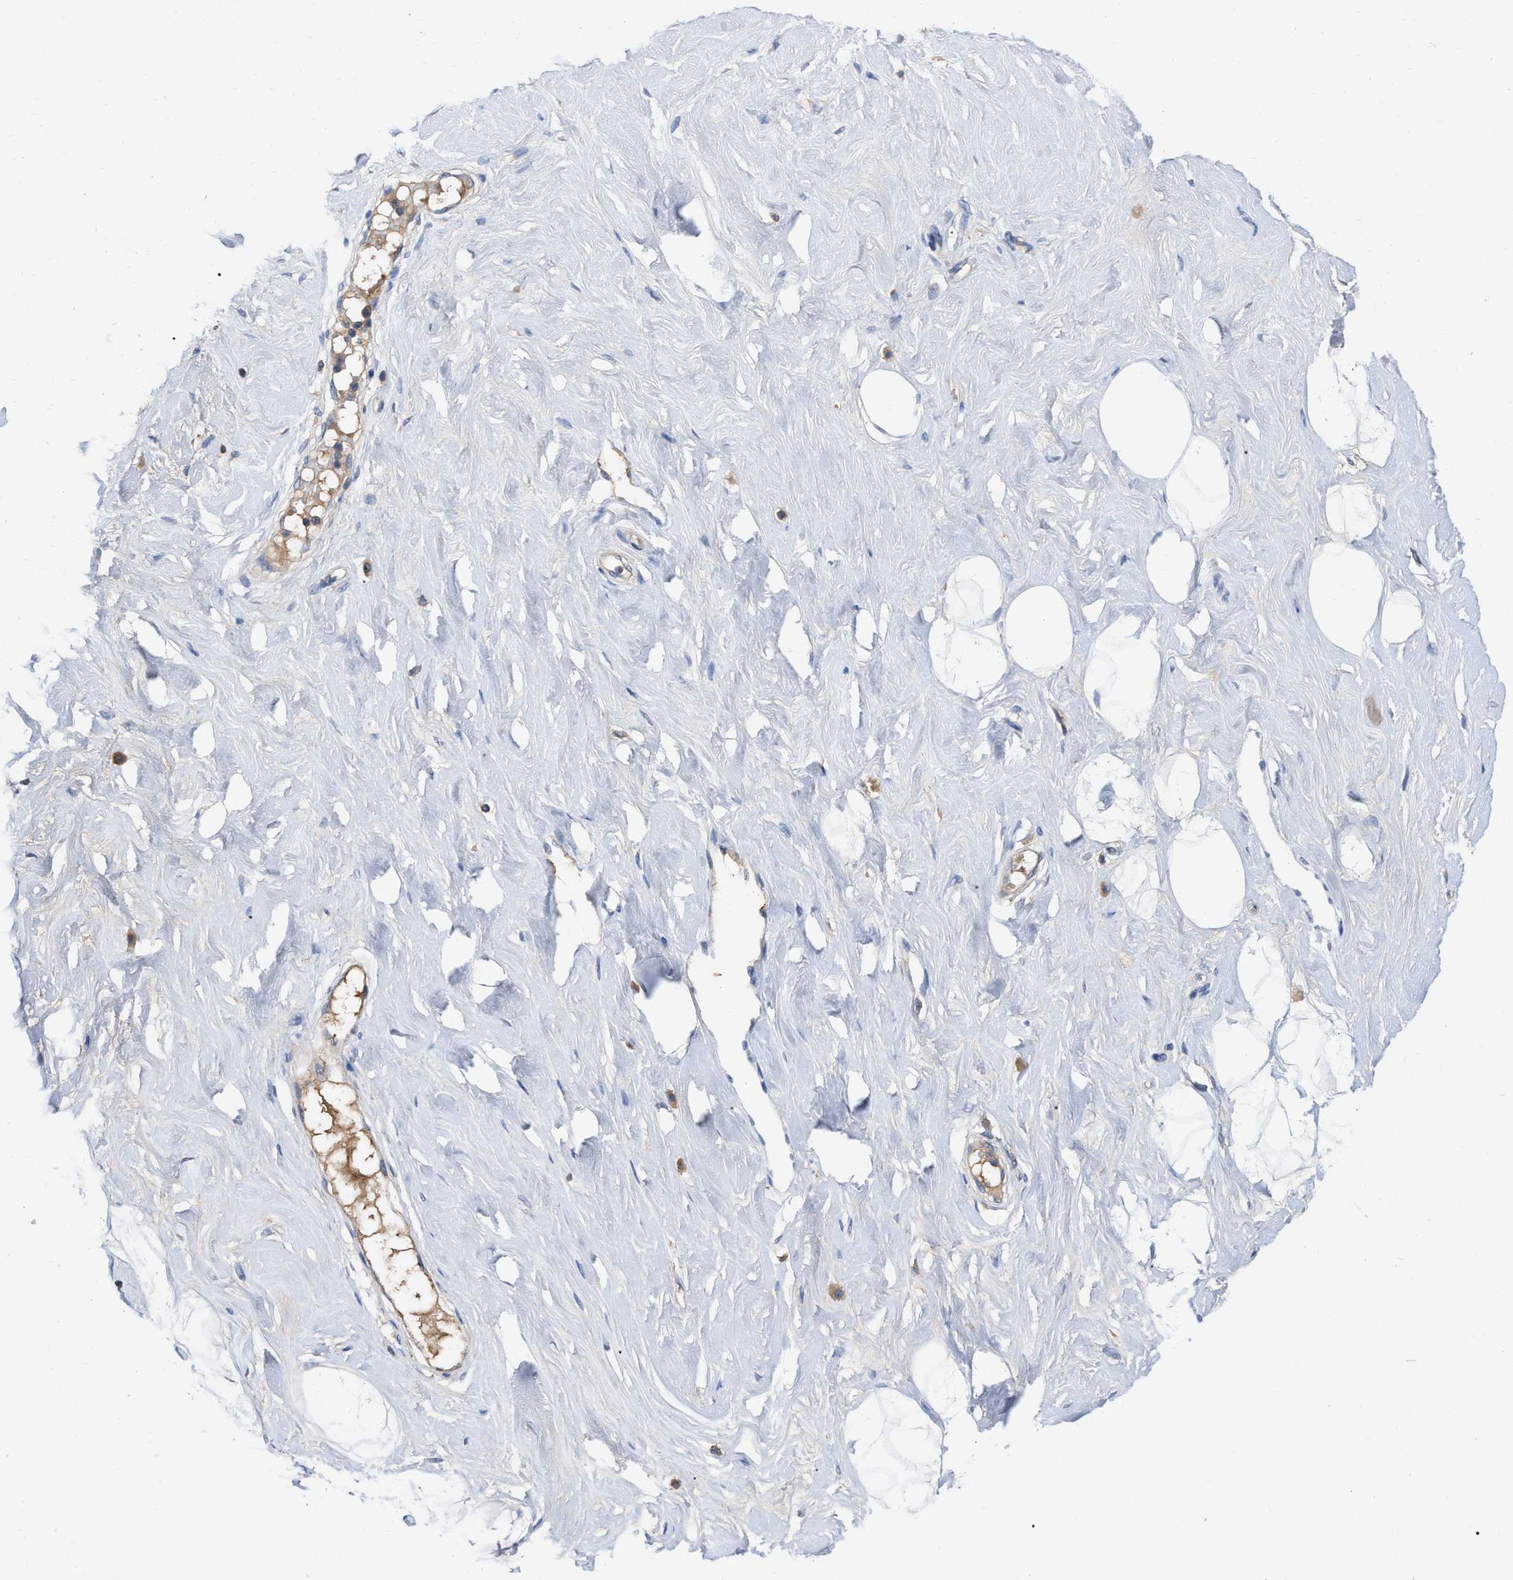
{"staining": {"intensity": "negative", "quantity": "none", "location": "none"}, "tissue": "breast", "cell_type": "Adipocytes", "image_type": "normal", "snomed": [{"axis": "morphology", "description": "Normal tissue, NOS"}, {"axis": "topography", "description": "Breast"}], "caption": "A micrograph of breast stained for a protein shows no brown staining in adipocytes.", "gene": "GPR179", "patient": {"sex": "female", "age": 23}}